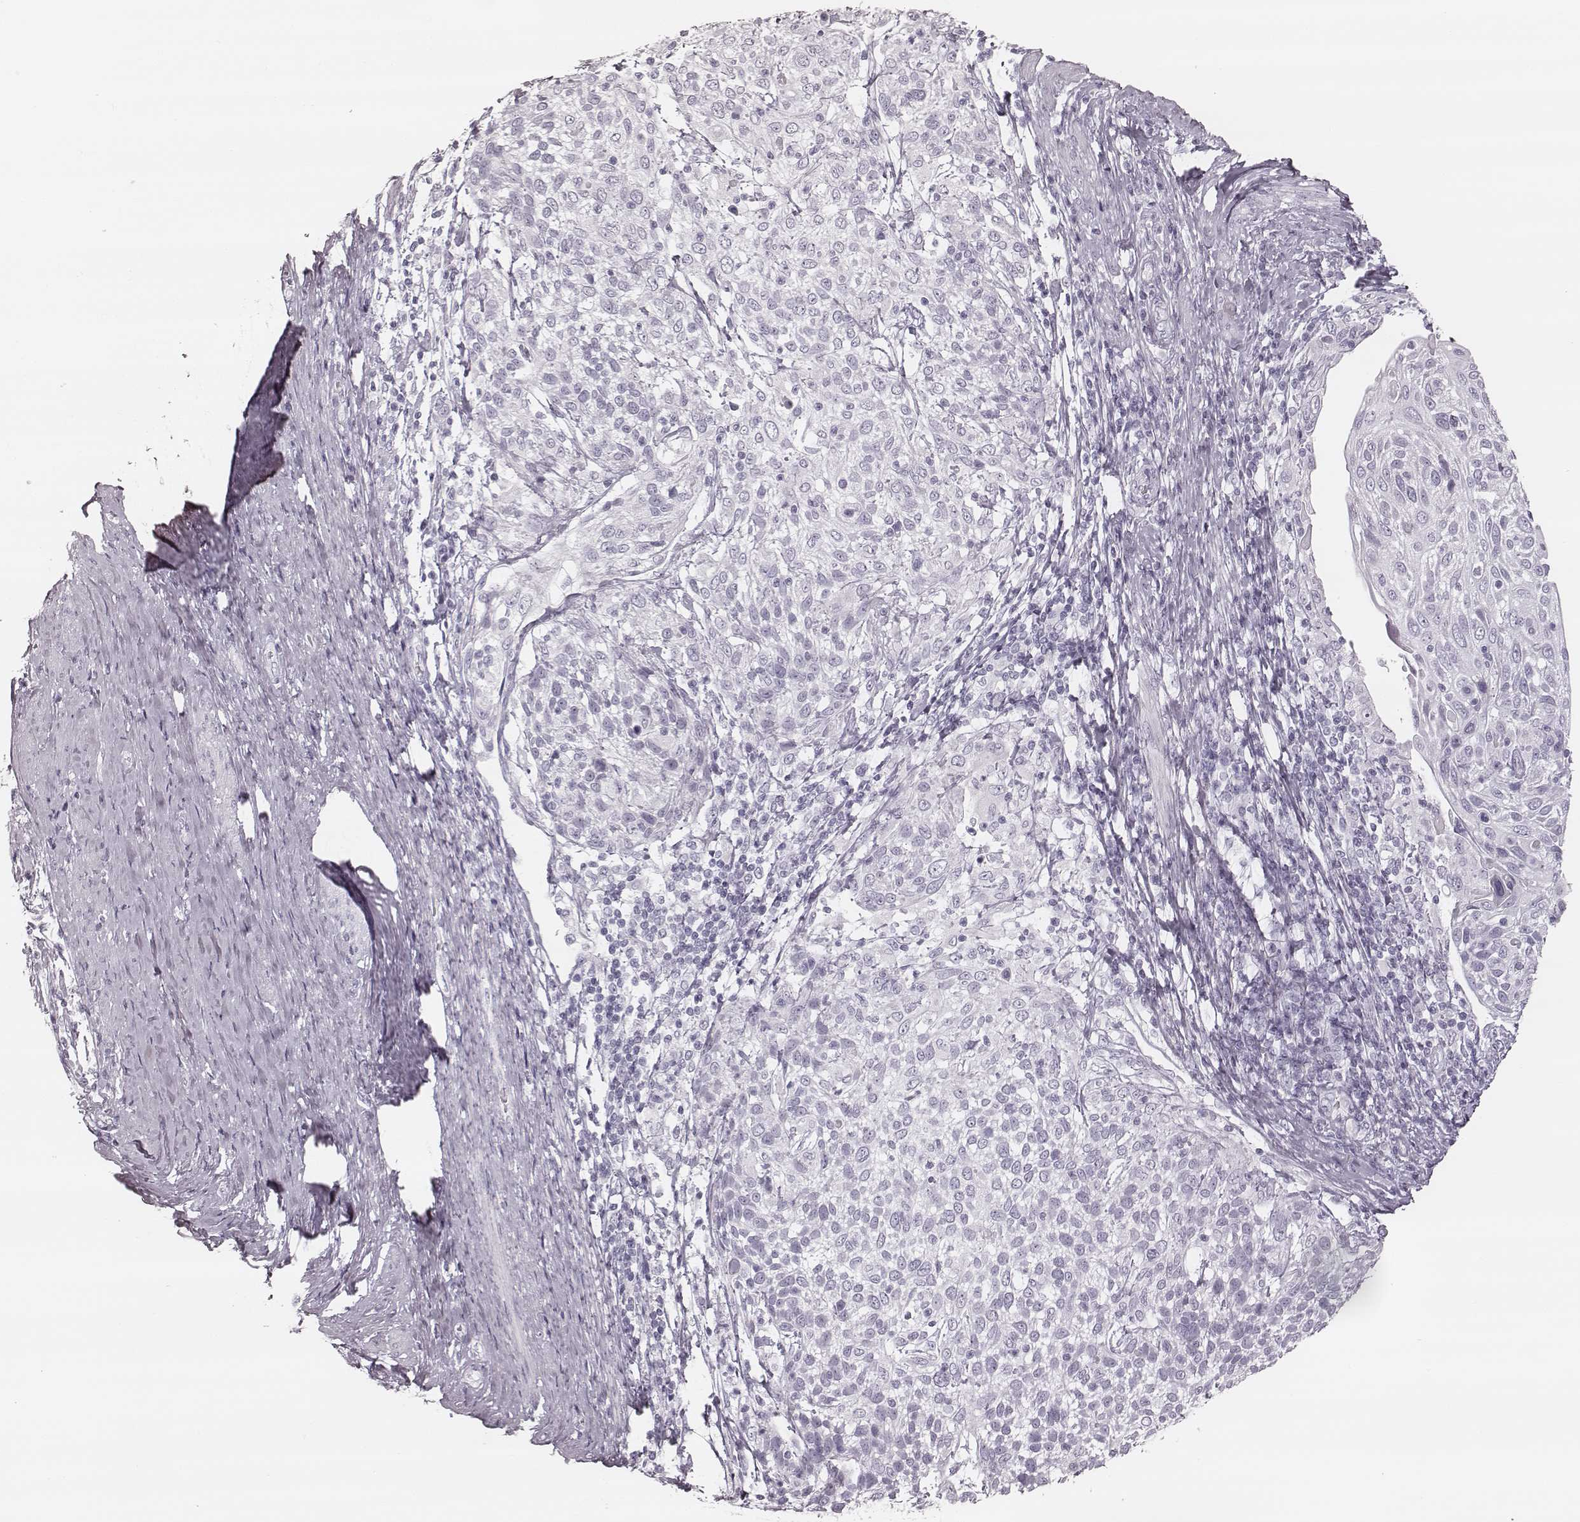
{"staining": {"intensity": "negative", "quantity": "none", "location": "none"}, "tissue": "cervical cancer", "cell_type": "Tumor cells", "image_type": "cancer", "snomed": [{"axis": "morphology", "description": "Squamous cell carcinoma, NOS"}, {"axis": "topography", "description": "Cervix"}], "caption": "This is a photomicrograph of immunohistochemistry staining of cervical cancer, which shows no staining in tumor cells.", "gene": "MSX1", "patient": {"sex": "female", "age": 61}}